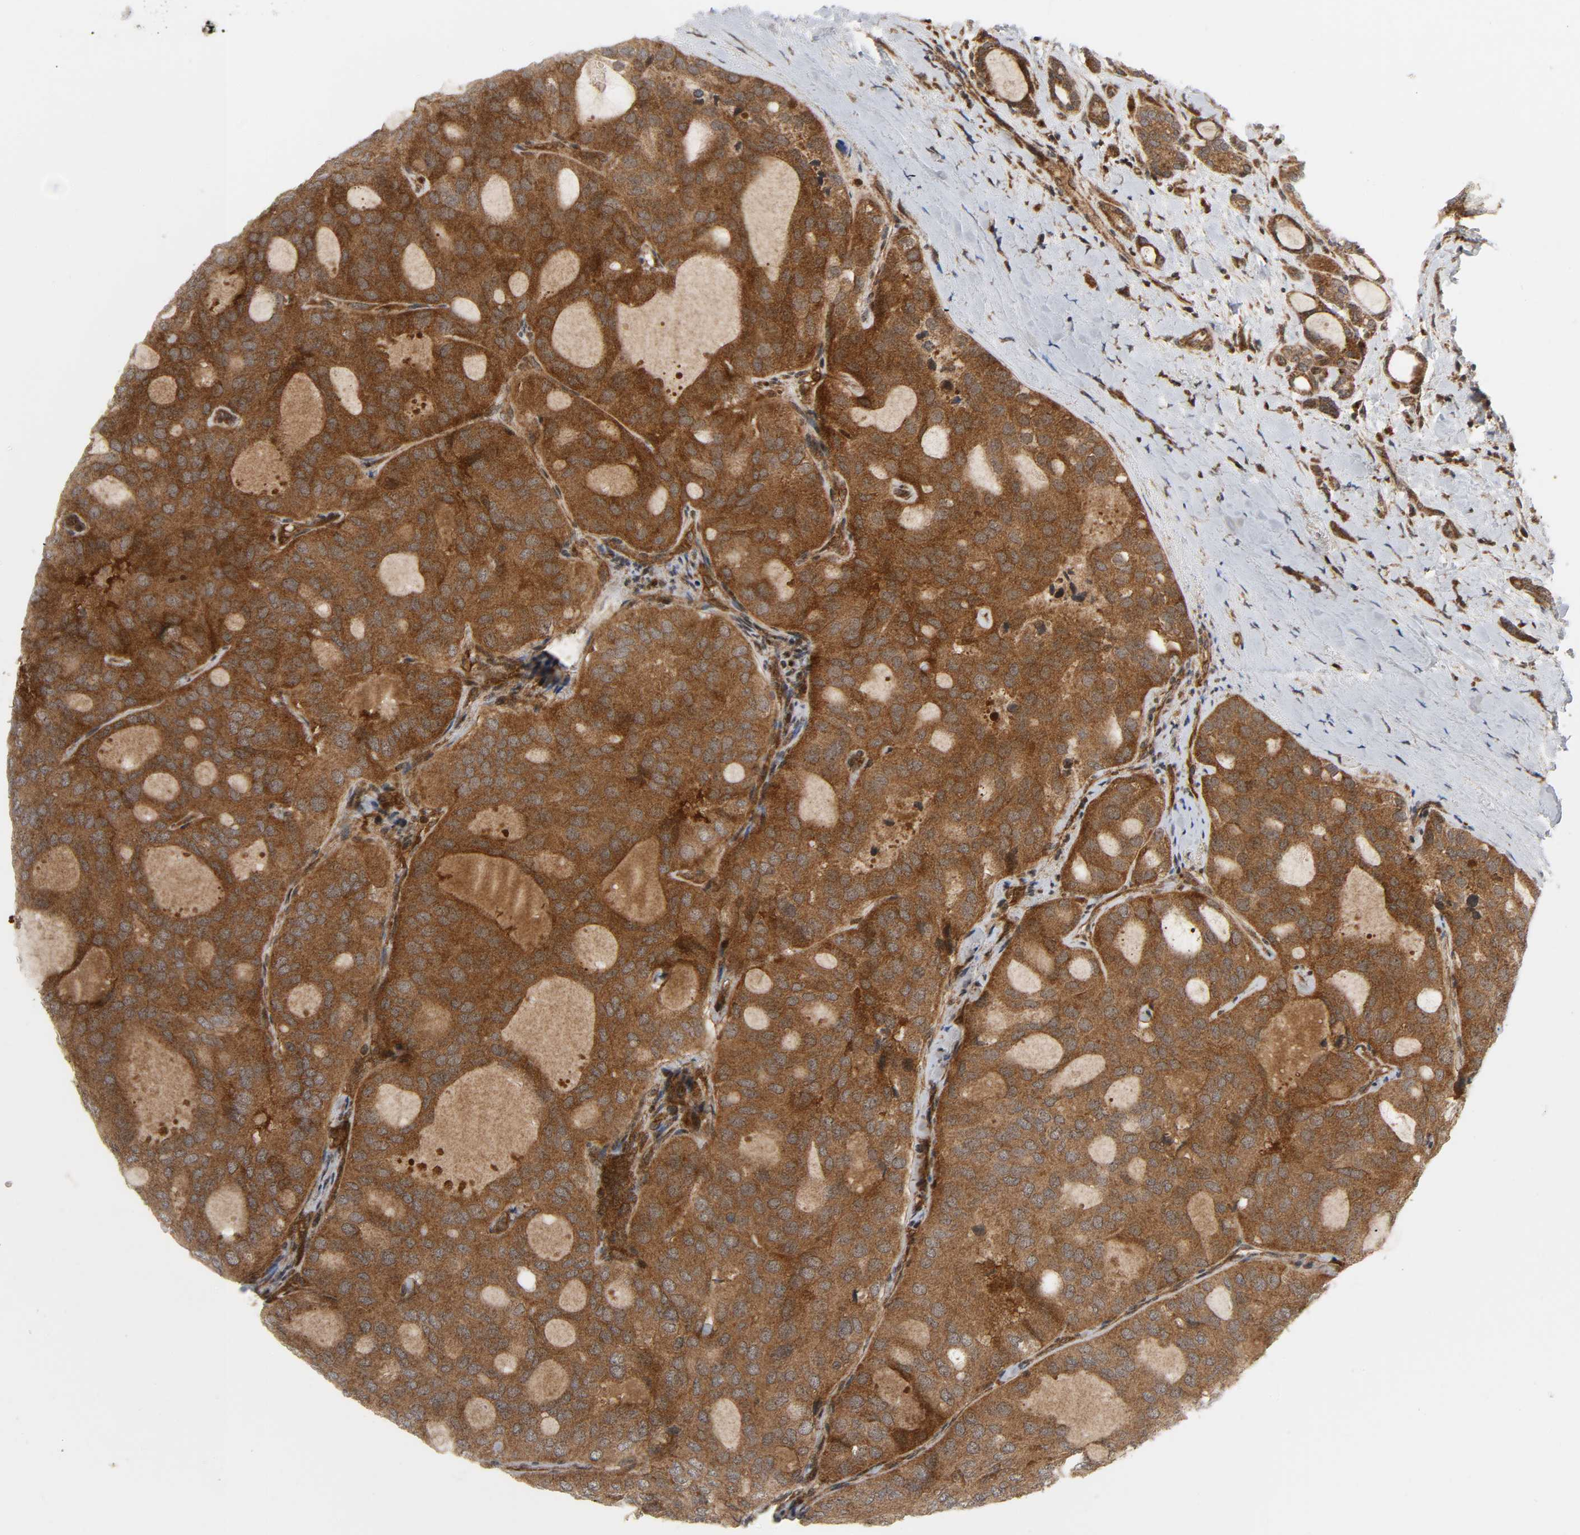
{"staining": {"intensity": "moderate", "quantity": ">75%", "location": "cytoplasmic/membranous"}, "tissue": "thyroid cancer", "cell_type": "Tumor cells", "image_type": "cancer", "snomed": [{"axis": "morphology", "description": "Follicular adenoma carcinoma, NOS"}, {"axis": "topography", "description": "Thyroid gland"}], "caption": "Human thyroid cancer stained with a brown dye demonstrates moderate cytoplasmic/membranous positive expression in about >75% of tumor cells.", "gene": "CHUK", "patient": {"sex": "male", "age": 75}}